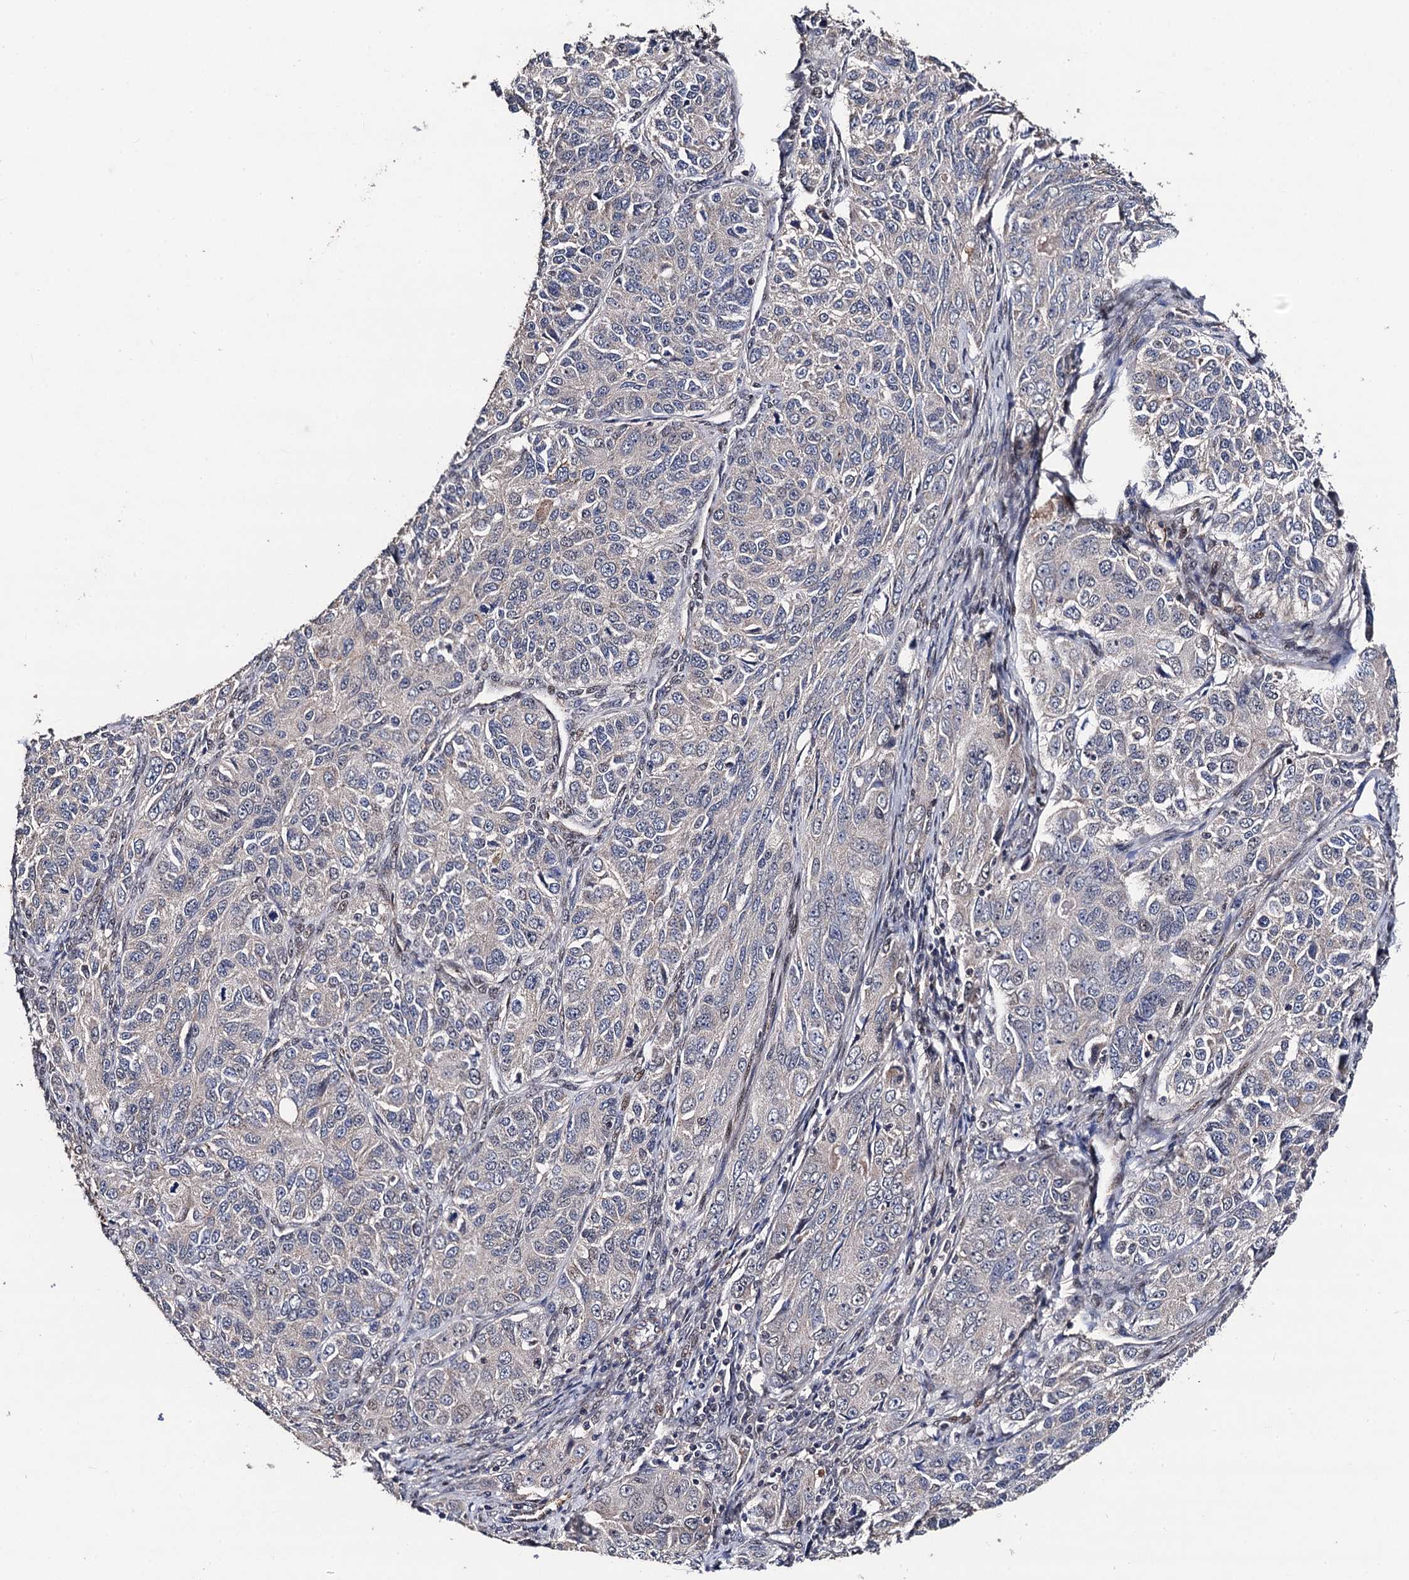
{"staining": {"intensity": "negative", "quantity": "none", "location": "none"}, "tissue": "ovarian cancer", "cell_type": "Tumor cells", "image_type": "cancer", "snomed": [{"axis": "morphology", "description": "Carcinoma, endometroid"}, {"axis": "topography", "description": "Ovary"}], "caption": "Endometroid carcinoma (ovarian) stained for a protein using immunohistochemistry (IHC) shows no staining tumor cells.", "gene": "PPTC7", "patient": {"sex": "female", "age": 51}}